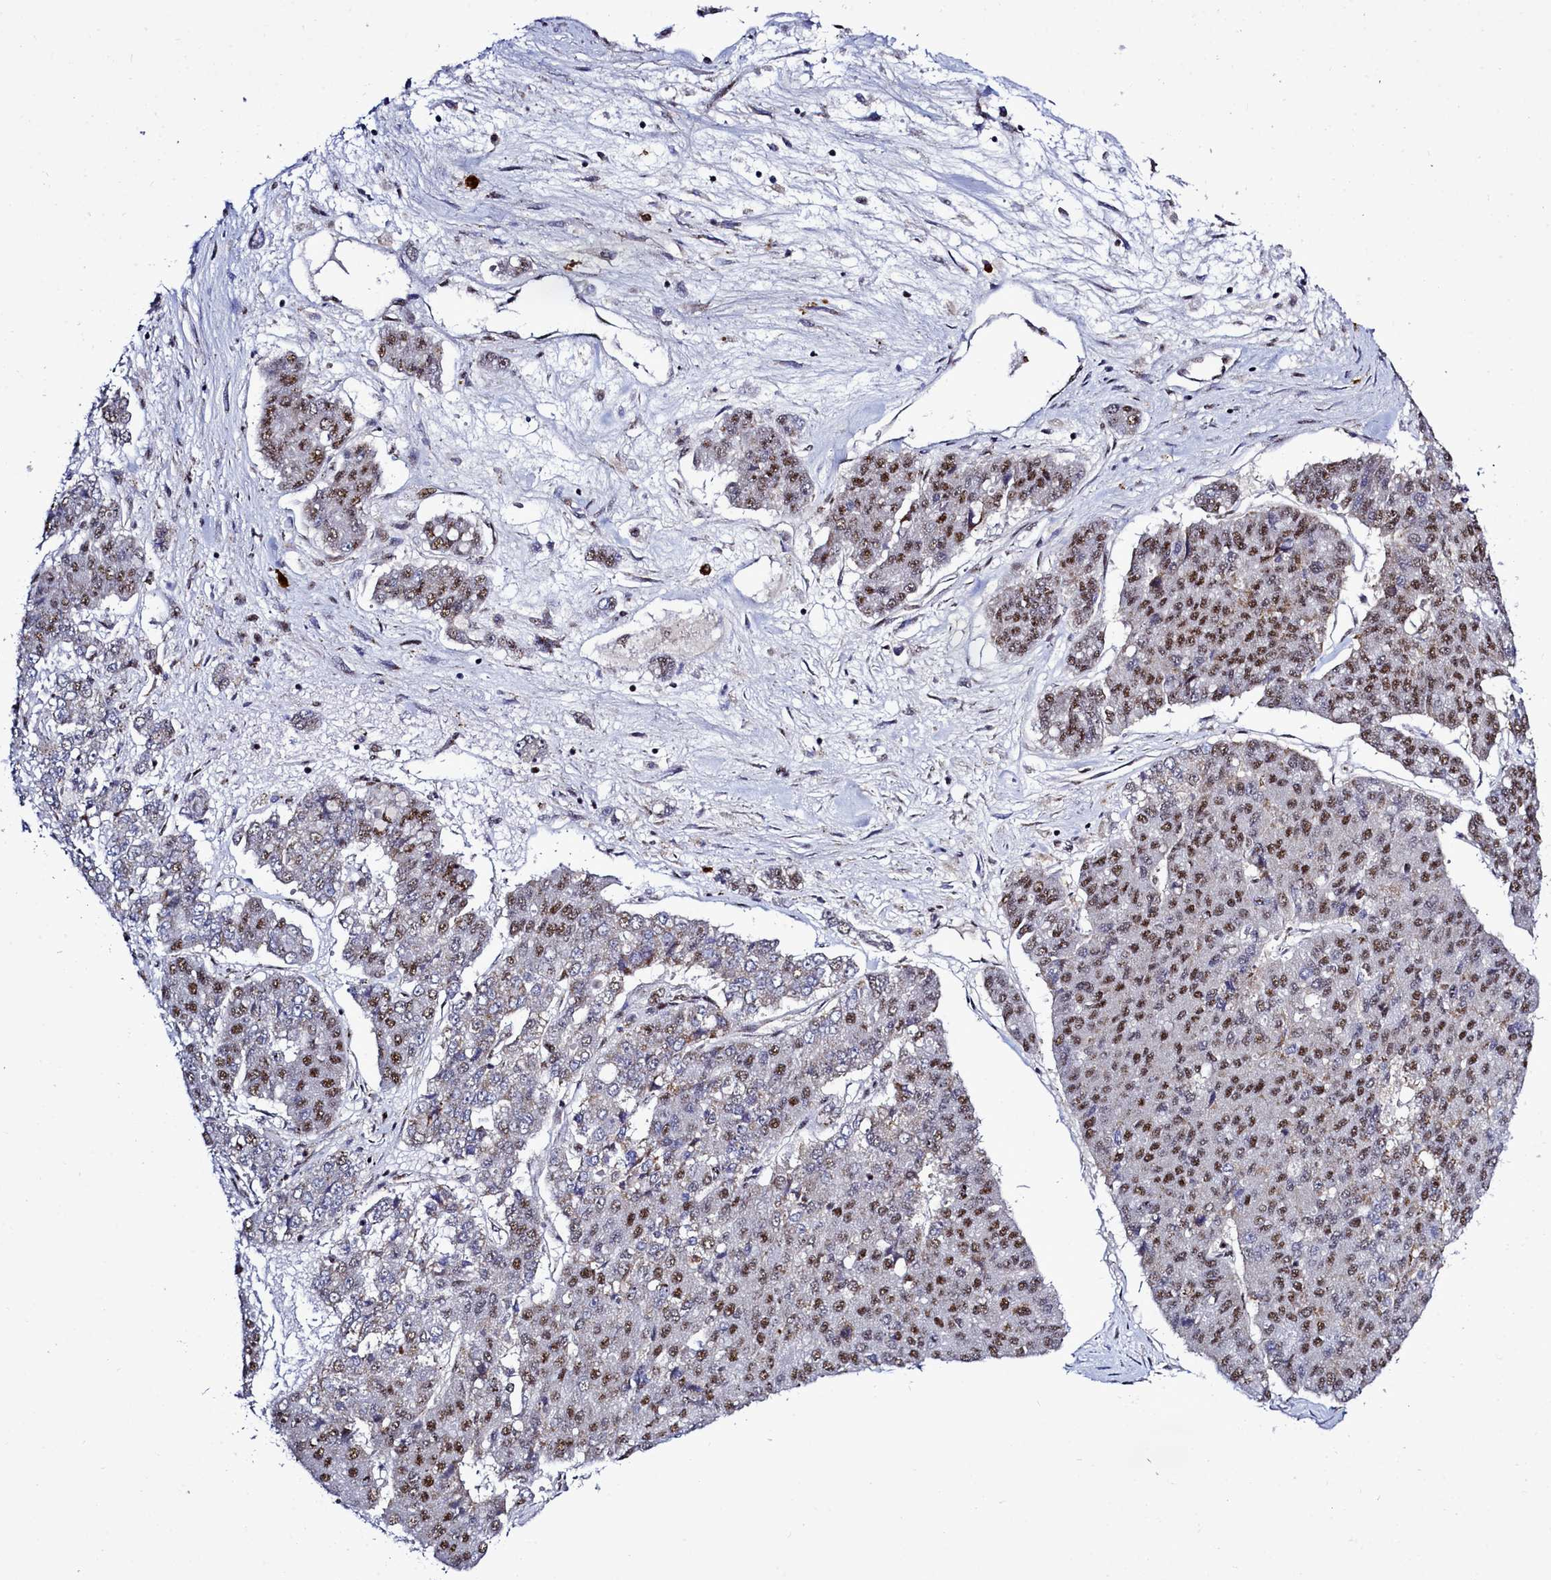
{"staining": {"intensity": "moderate", "quantity": "25%-75%", "location": "nuclear"}, "tissue": "pancreatic cancer", "cell_type": "Tumor cells", "image_type": "cancer", "snomed": [{"axis": "morphology", "description": "Adenocarcinoma, NOS"}, {"axis": "topography", "description": "Pancreas"}], "caption": "A histopathology image of pancreatic adenocarcinoma stained for a protein shows moderate nuclear brown staining in tumor cells. (IHC, brightfield microscopy, high magnification).", "gene": "POM121L2", "patient": {"sex": "male", "age": 50}}